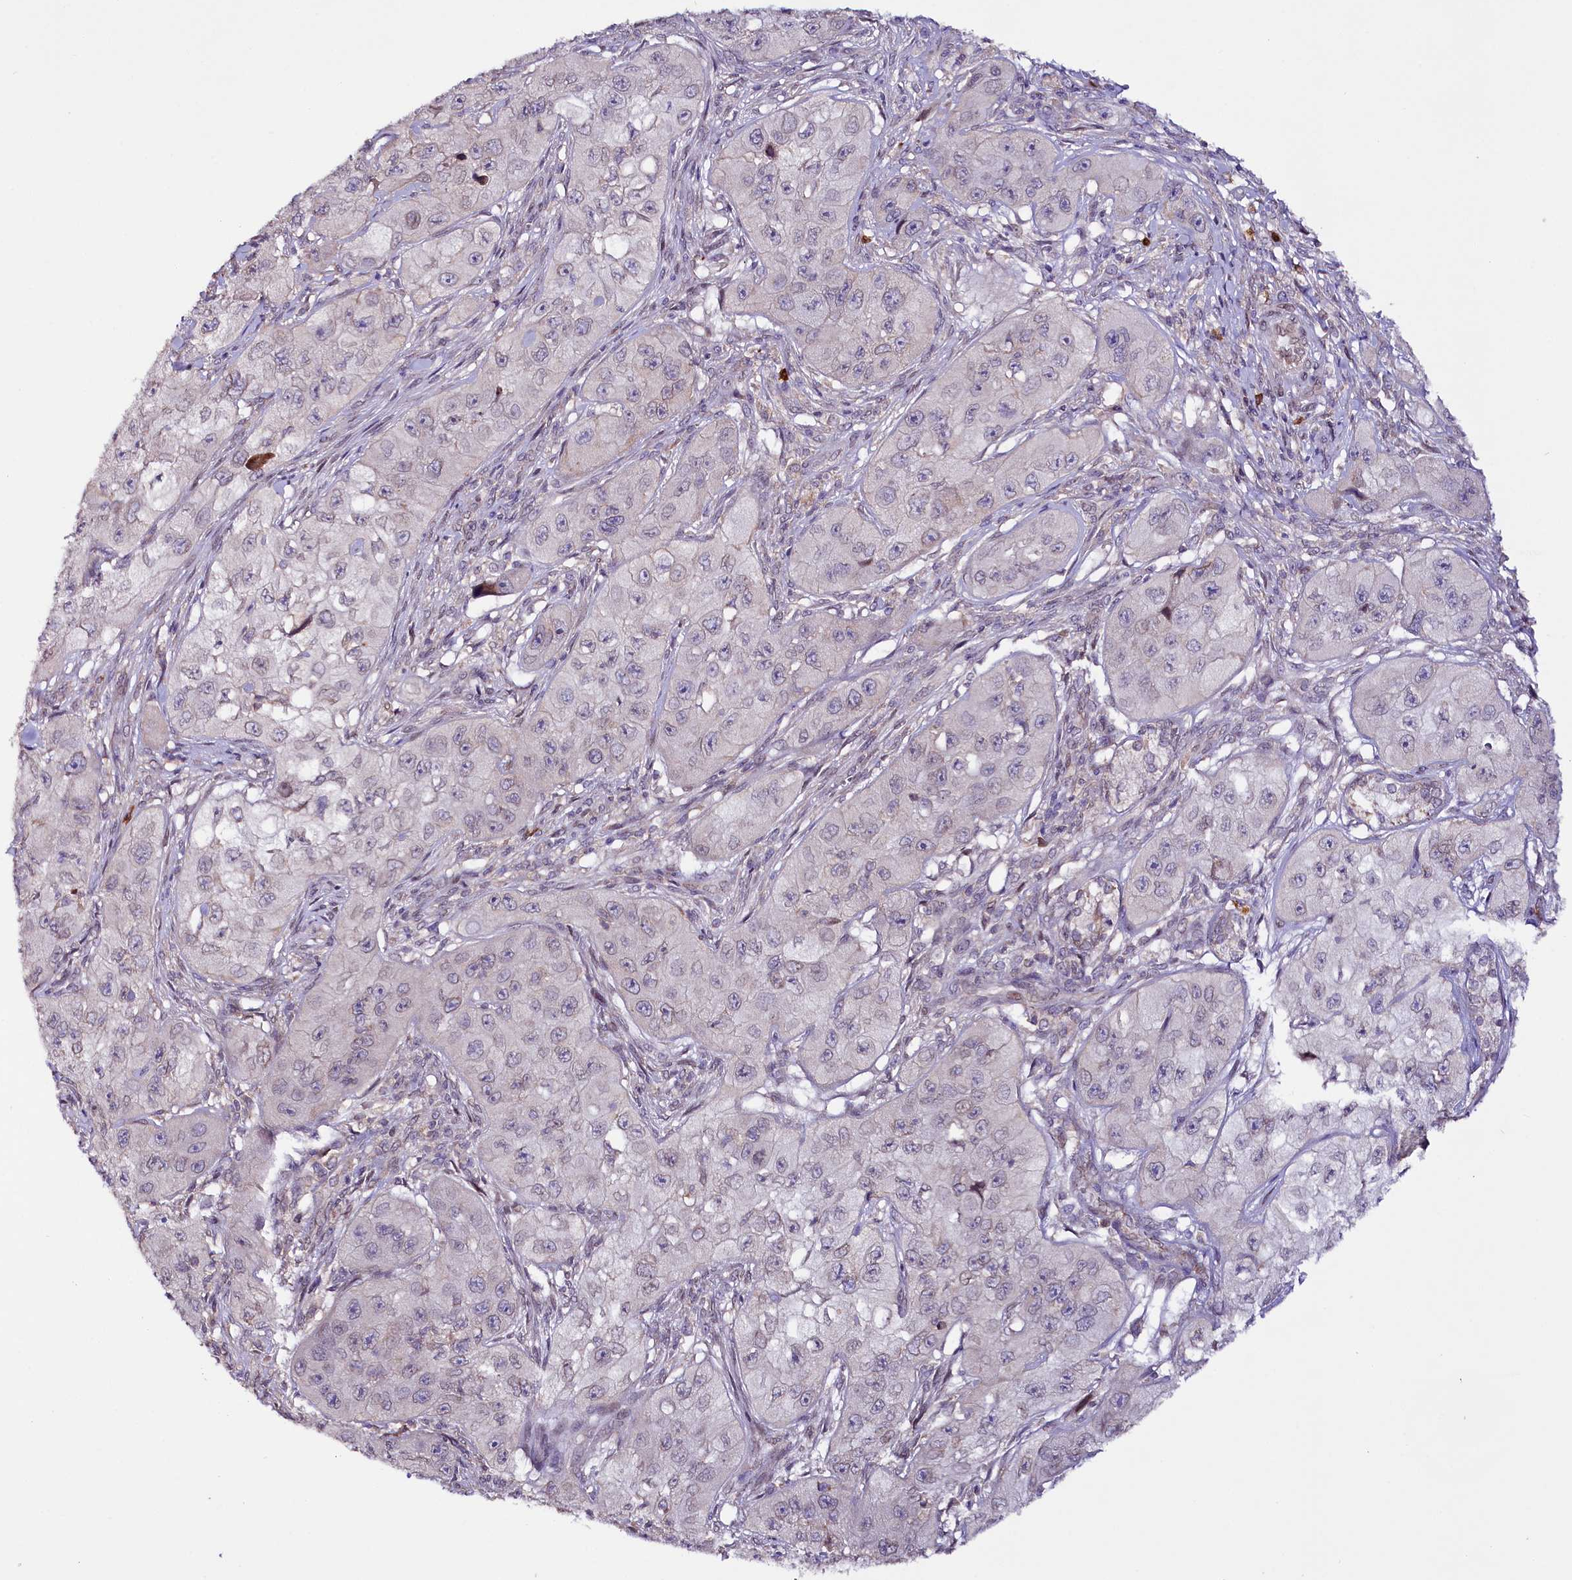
{"staining": {"intensity": "negative", "quantity": "none", "location": "none"}, "tissue": "skin cancer", "cell_type": "Tumor cells", "image_type": "cancer", "snomed": [{"axis": "morphology", "description": "Squamous cell carcinoma, NOS"}, {"axis": "topography", "description": "Skin"}, {"axis": "topography", "description": "Subcutis"}], "caption": "DAB immunohistochemical staining of skin cancer demonstrates no significant positivity in tumor cells.", "gene": "ZNF226", "patient": {"sex": "male", "age": 73}}